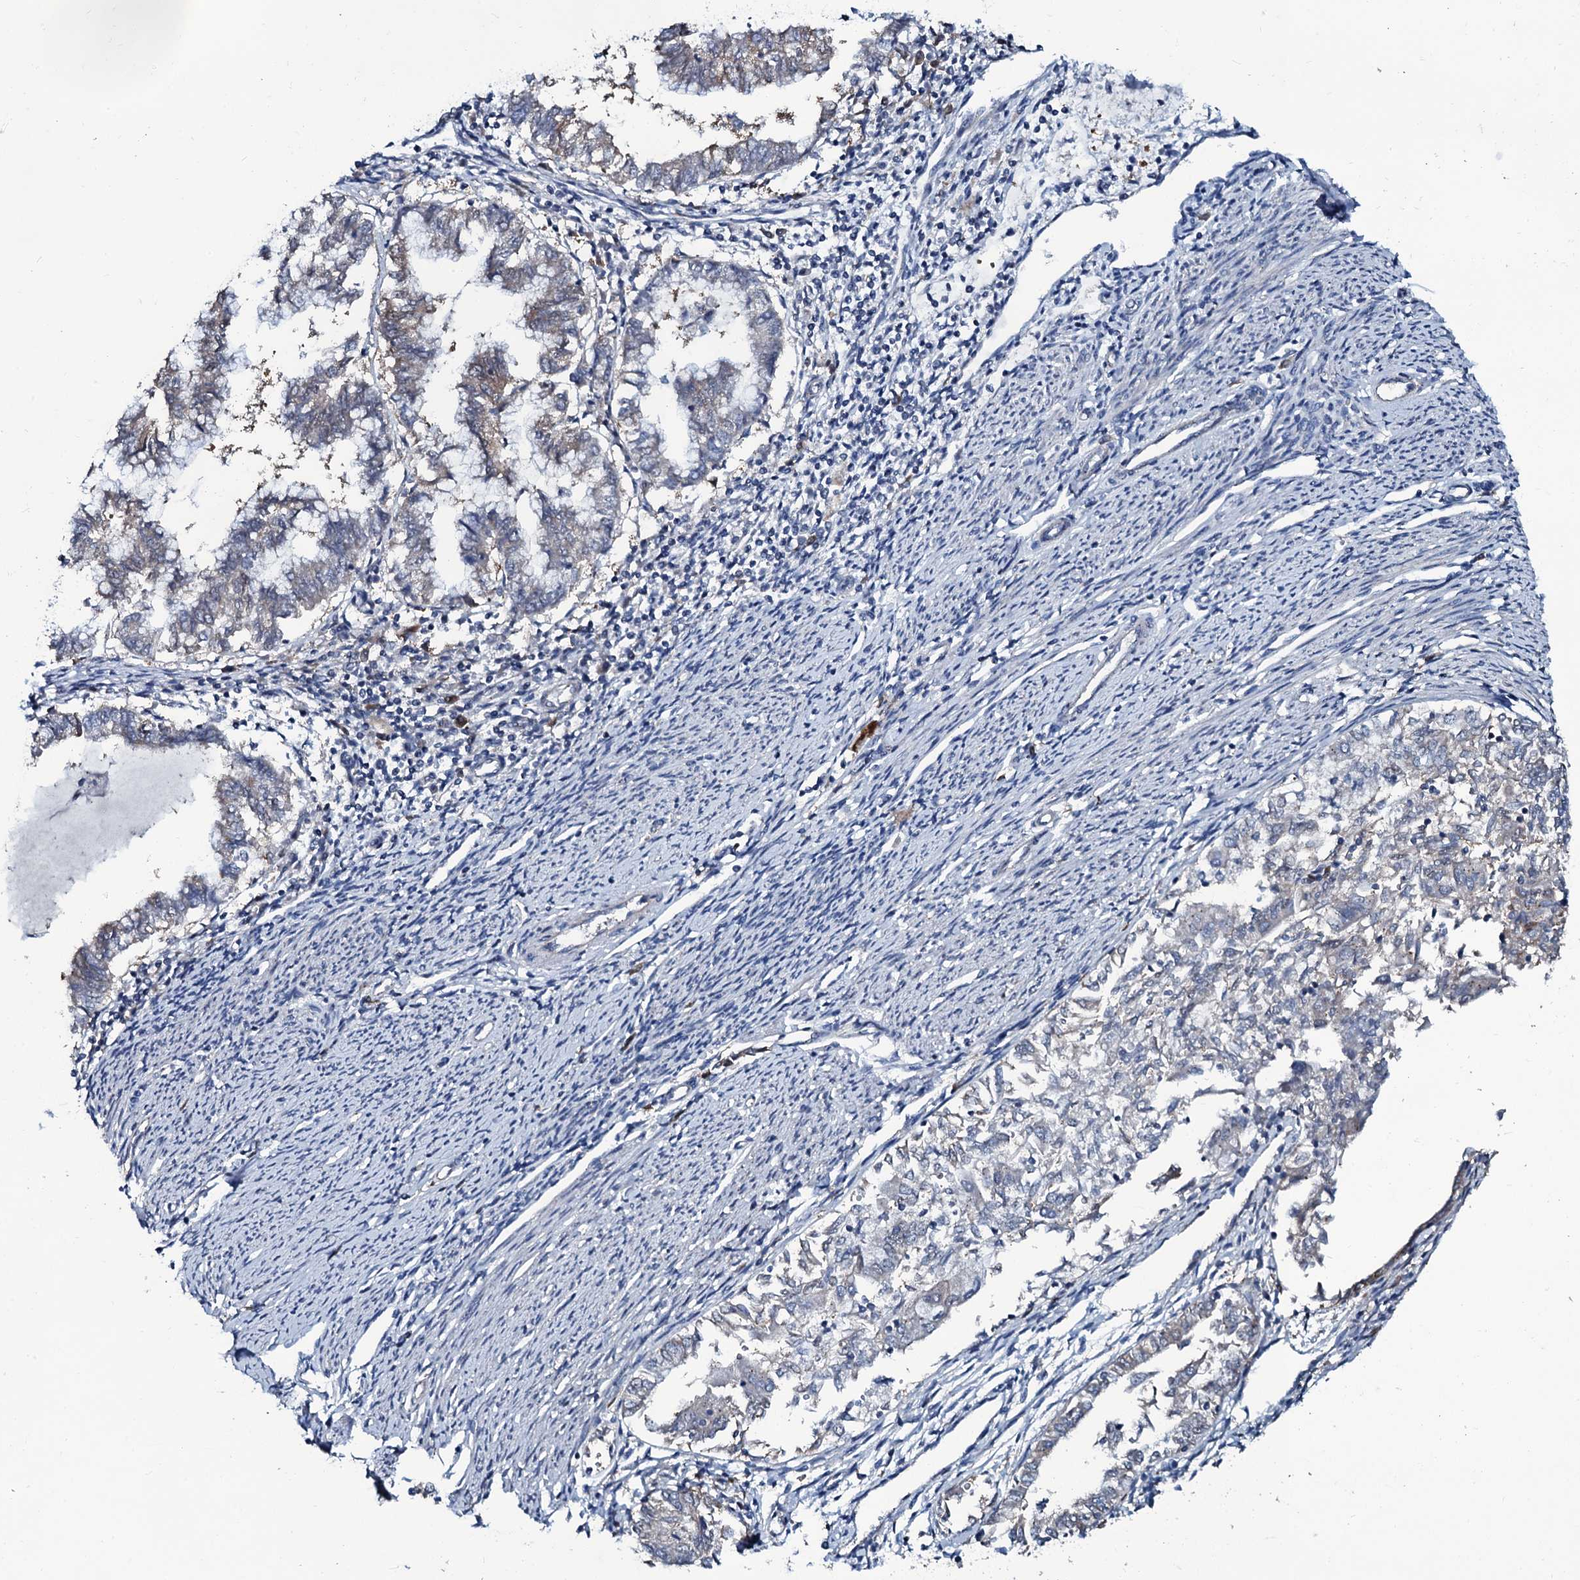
{"staining": {"intensity": "weak", "quantity": "<25%", "location": "cytoplasmic/membranous"}, "tissue": "endometrial cancer", "cell_type": "Tumor cells", "image_type": "cancer", "snomed": [{"axis": "morphology", "description": "Adenocarcinoma, NOS"}, {"axis": "topography", "description": "Endometrium"}], "caption": "Photomicrograph shows no significant protein staining in tumor cells of endometrial adenocarcinoma.", "gene": "USPL1", "patient": {"sex": "female", "age": 79}}